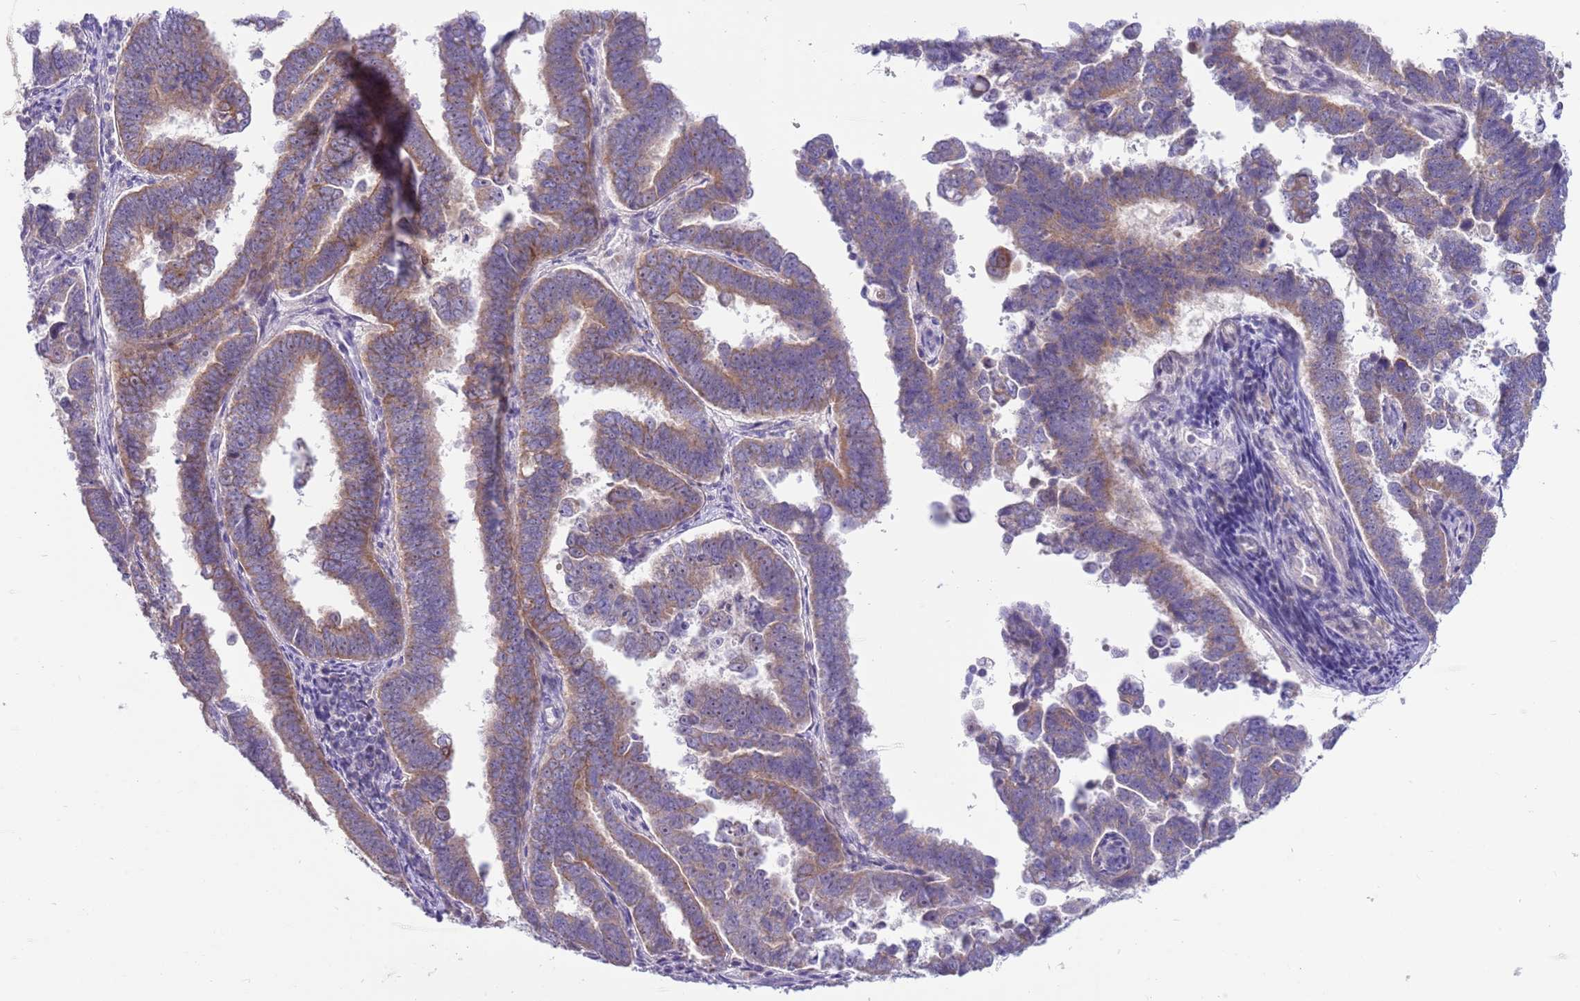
{"staining": {"intensity": "moderate", "quantity": ">75%", "location": "cytoplasmic/membranous"}, "tissue": "endometrial cancer", "cell_type": "Tumor cells", "image_type": "cancer", "snomed": [{"axis": "morphology", "description": "Adenocarcinoma, NOS"}, {"axis": "topography", "description": "Endometrium"}], "caption": "Immunohistochemical staining of human endometrial cancer demonstrates medium levels of moderate cytoplasmic/membranous positivity in about >75% of tumor cells.", "gene": "DDHD1", "patient": {"sex": "female", "age": 75}}